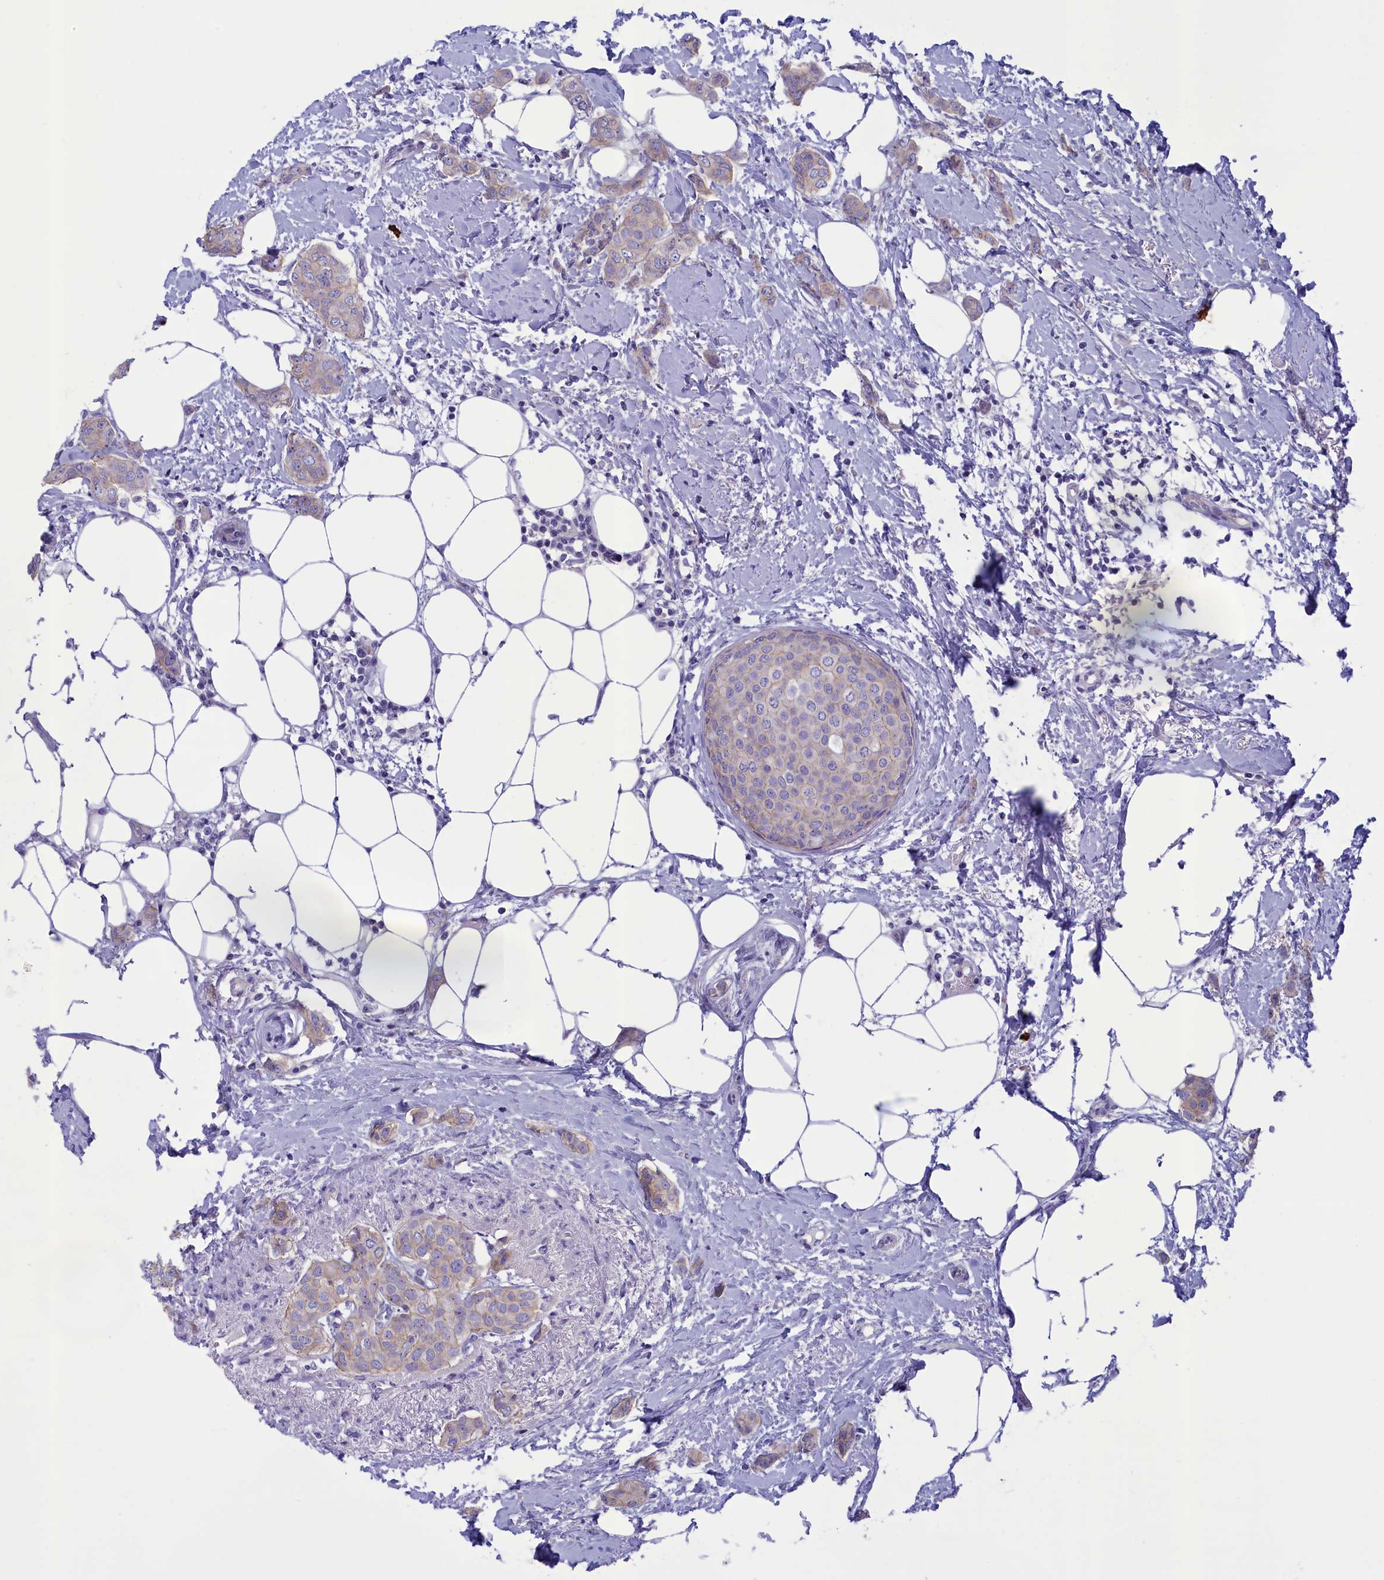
{"staining": {"intensity": "weak", "quantity": "<25%", "location": "cytoplasmic/membranous"}, "tissue": "breast cancer", "cell_type": "Tumor cells", "image_type": "cancer", "snomed": [{"axis": "morphology", "description": "Duct carcinoma"}, {"axis": "topography", "description": "Breast"}], "caption": "Immunohistochemistry histopathology image of neoplastic tissue: human breast intraductal carcinoma stained with DAB (3,3'-diaminobenzidine) shows no significant protein staining in tumor cells.", "gene": "CORO2A", "patient": {"sex": "female", "age": 72}}